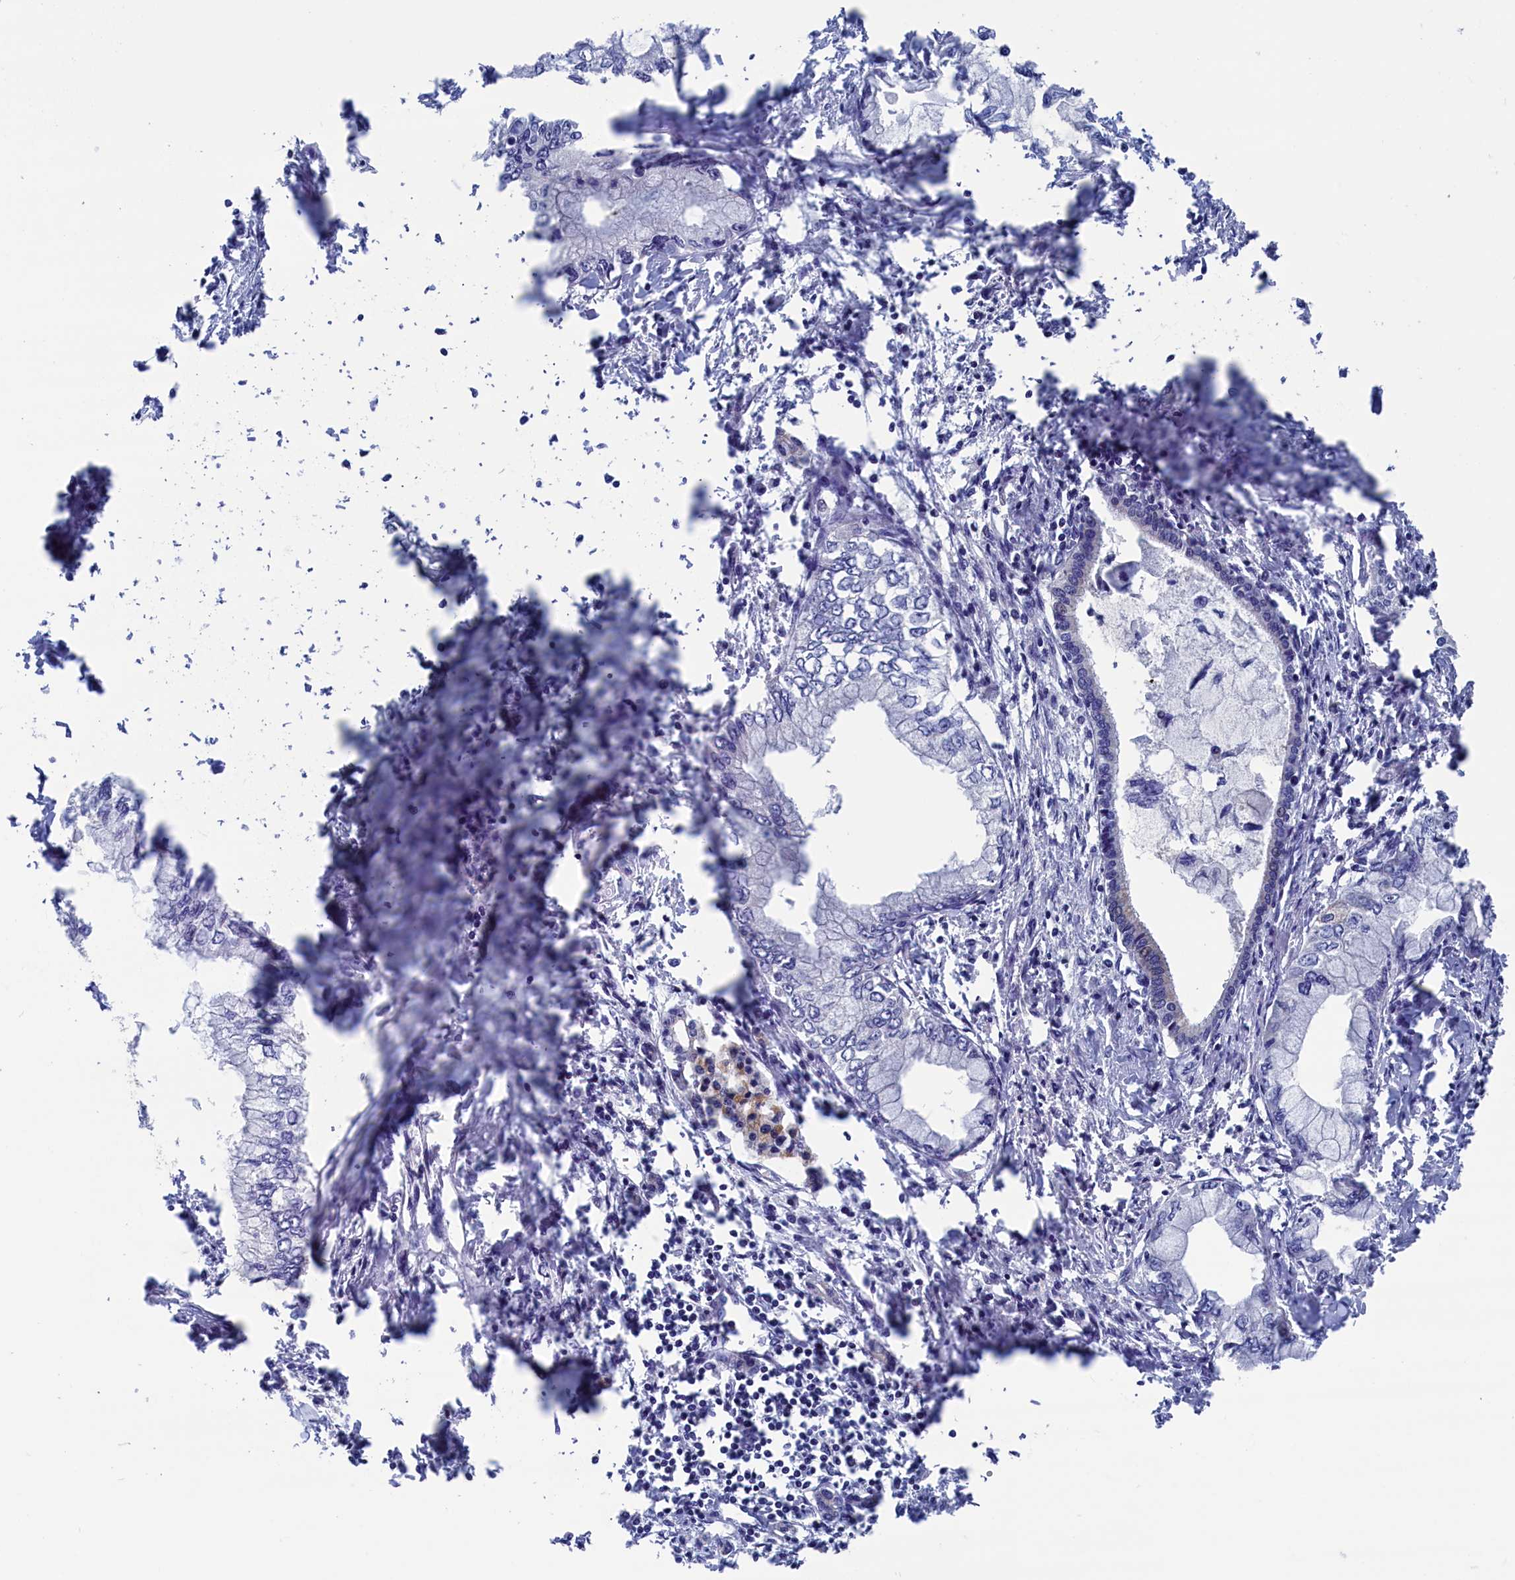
{"staining": {"intensity": "negative", "quantity": "none", "location": "none"}, "tissue": "pancreatic cancer", "cell_type": "Tumor cells", "image_type": "cancer", "snomed": [{"axis": "morphology", "description": "Adenocarcinoma, NOS"}, {"axis": "topography", "description": "Pancreas"}], "caption": "High magnification brightfield microscopy of pancreatic adenocarcinoma stained with DAB (3,3'-diaminobenzidine) (brown) and counterstained with hematoxylin (blue): tumor cells show no significant staining.", "gene": "SPATA13", "patient": {"sex": "male", "age": 48}}